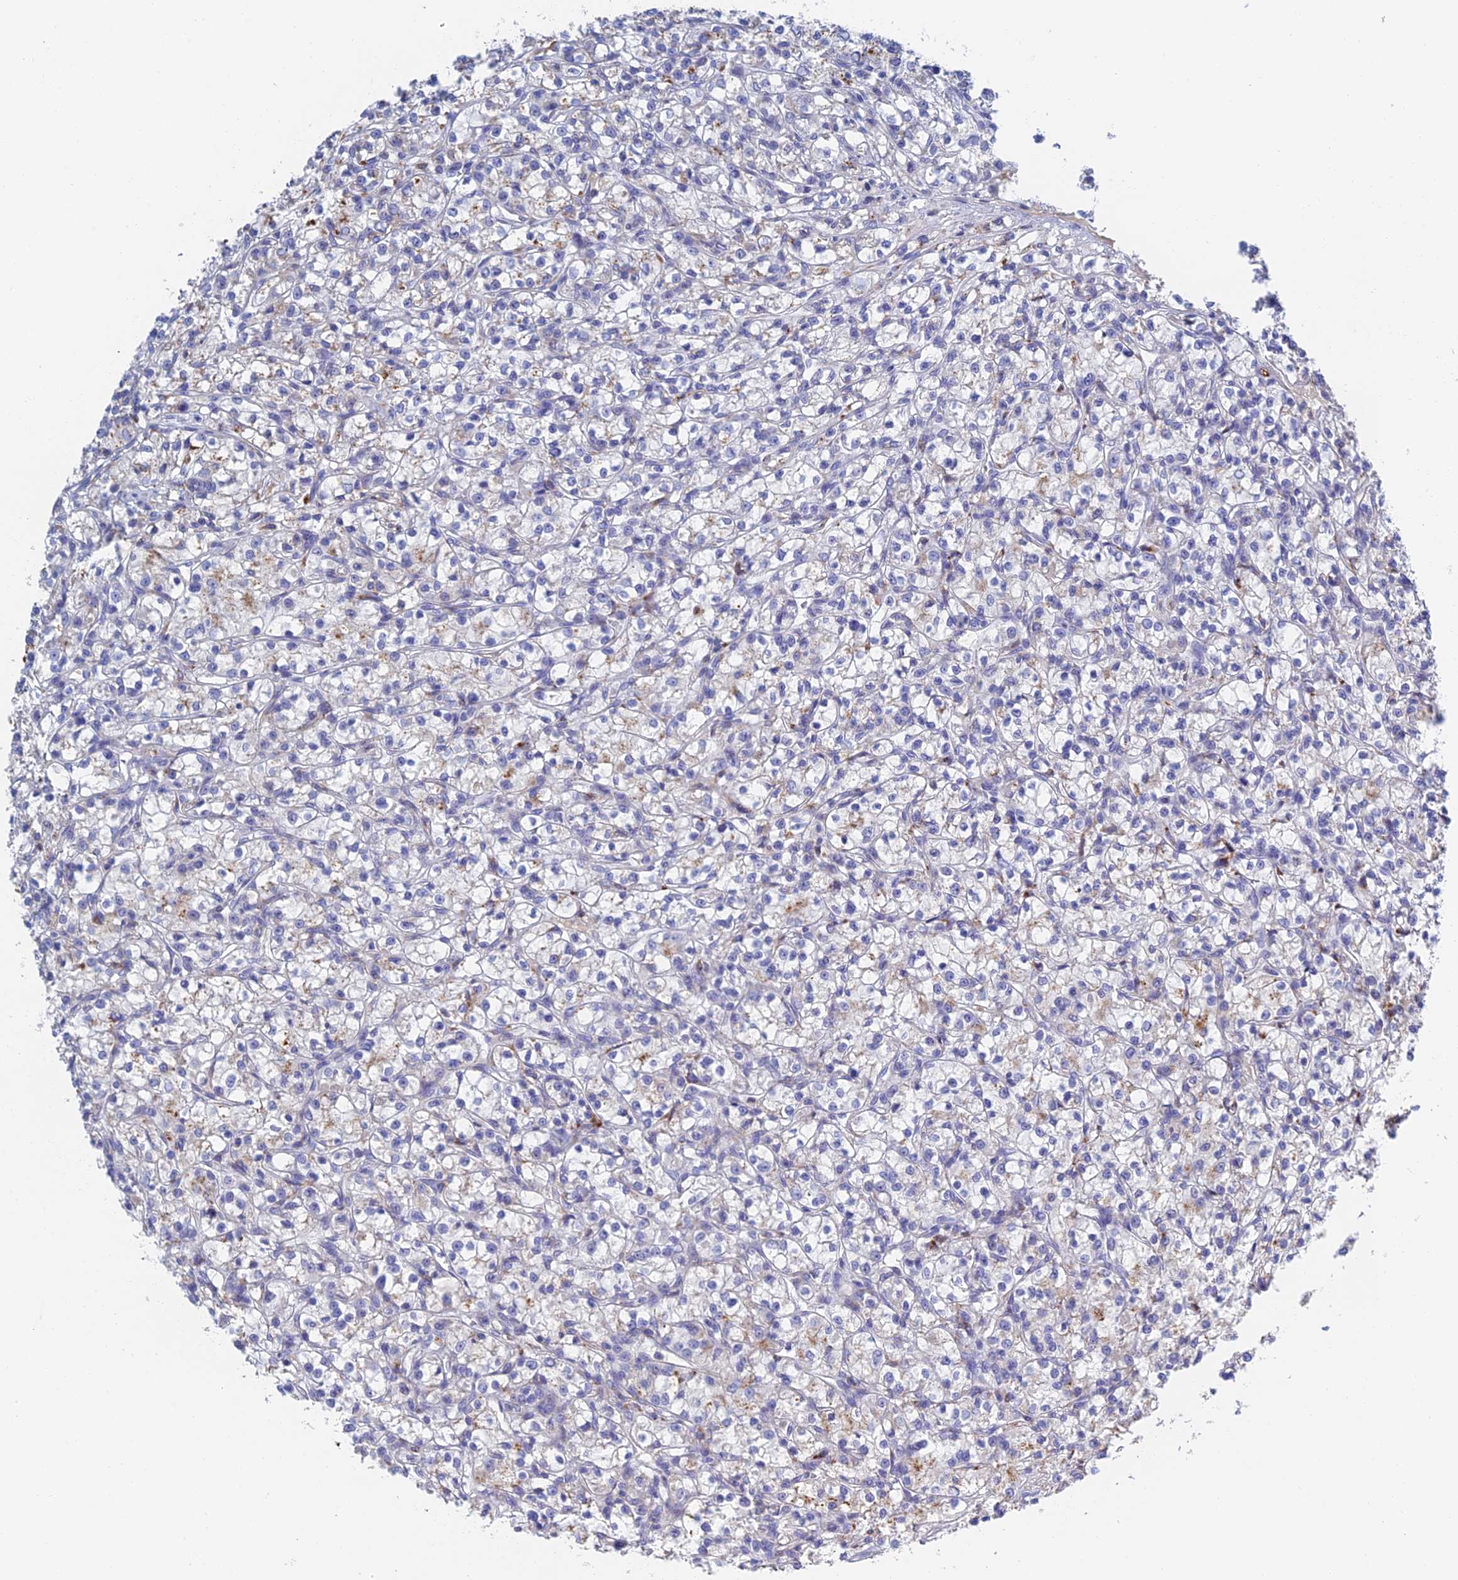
{"staining": {"intensity": "weak", "quantity": "<25%", "location": "cytoplasmic/membranous"}, "tissue": "renal cancer", "cell_type": "Tumor cells", "image_type": "cancer", "snomed": [{"axis": "morphology", "description": "Adenocarcinoma, NOS"}, {"axis": "topography", "description": "Kidney"}], "caption": "Tumor cells are negative for brown protein staining in adenocarcinoma (renal). (Brightfield microscopy of DAB IHC at high magnification).", "gene": "RPGRIP1L", "patient": {"sex": "female", "age": 59}}